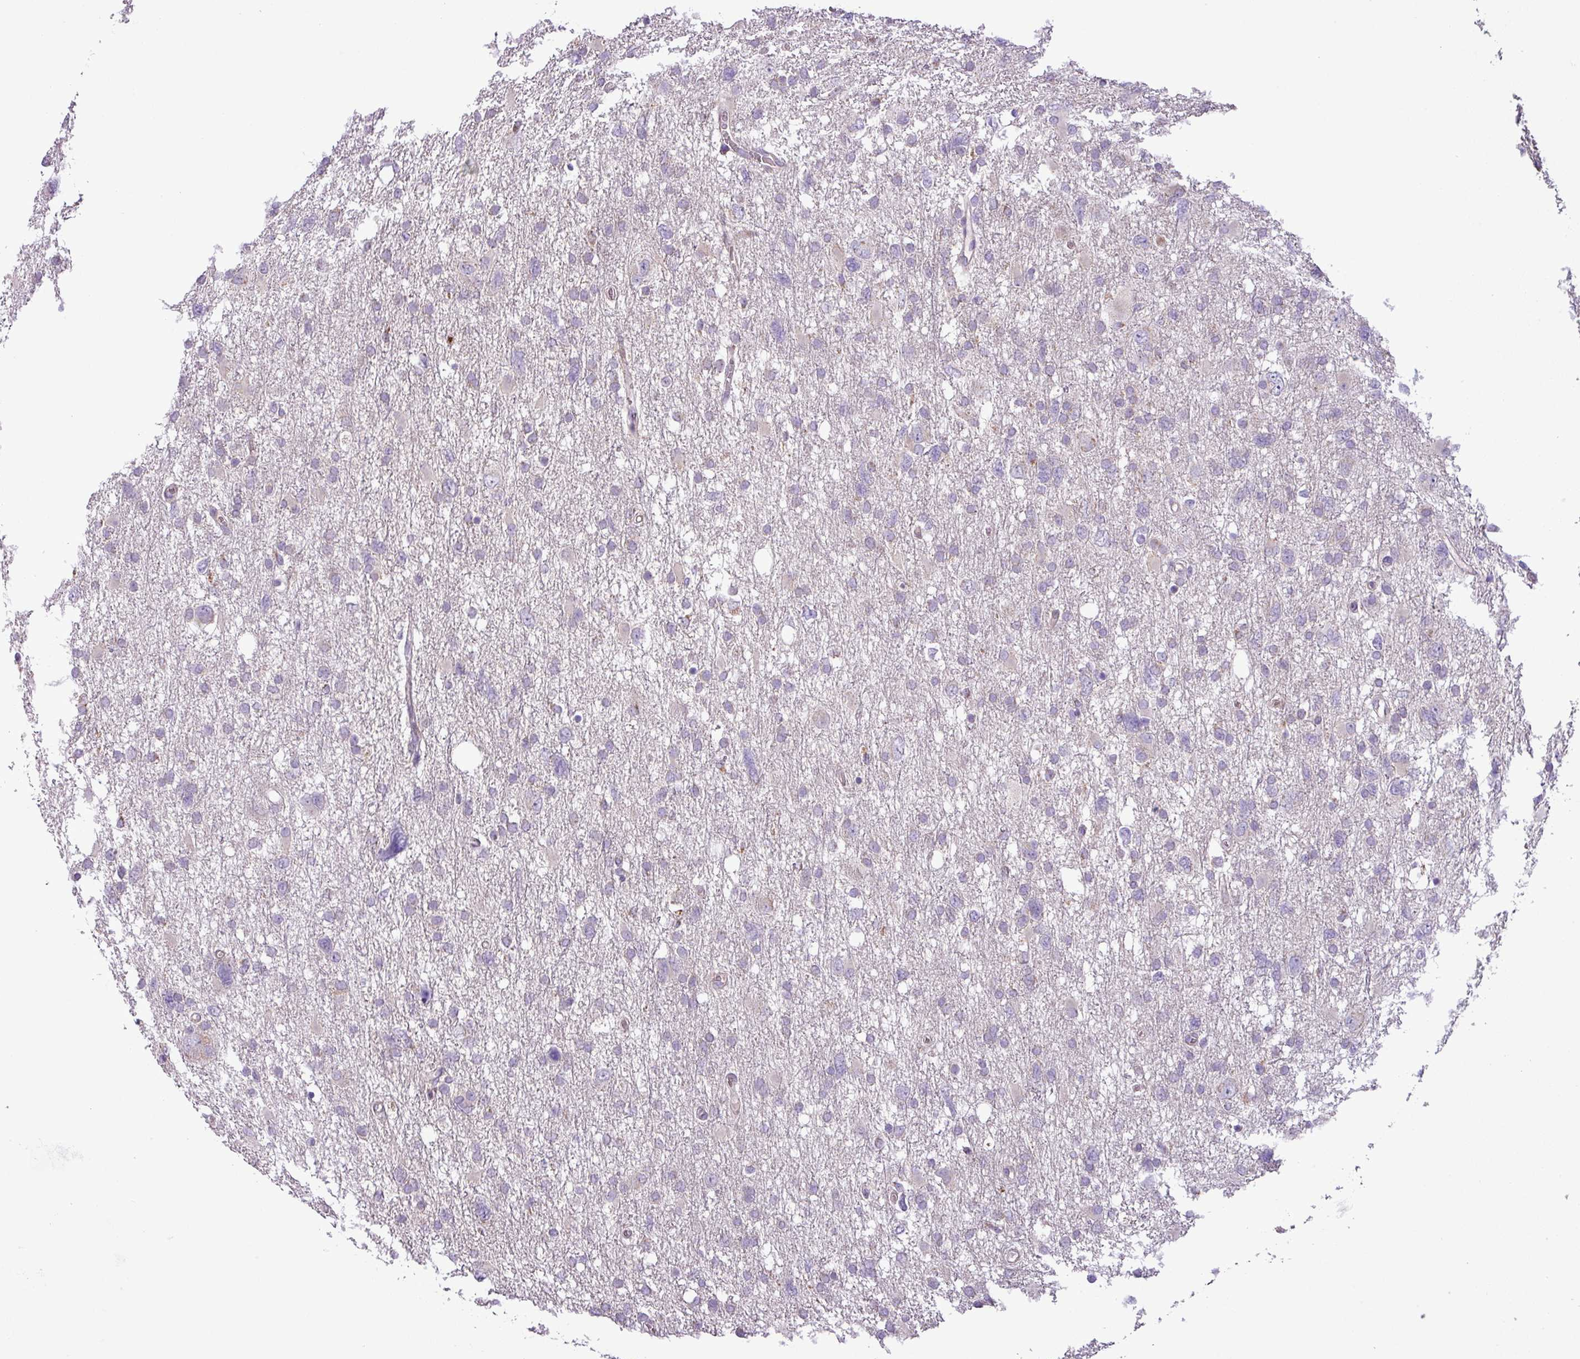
{"staining": {"intensity": "negative", "quantity": "none", "location": "none"}, "tissue": "glioma", "cell_type": "Tumor cells", "image_type": "cancer", "snomed": [{"axis": "morphology", "description": "Glioma, malignant, High grade"}, {"axis": "topography", "description": "Brain"}], "caption": "The image exhibits no staining of tumor cells in glioma. (IHC, brightfield microscopy, high magnification).", "gene": "FAM183A", "patient": {"sex": "male", "age": 61}}